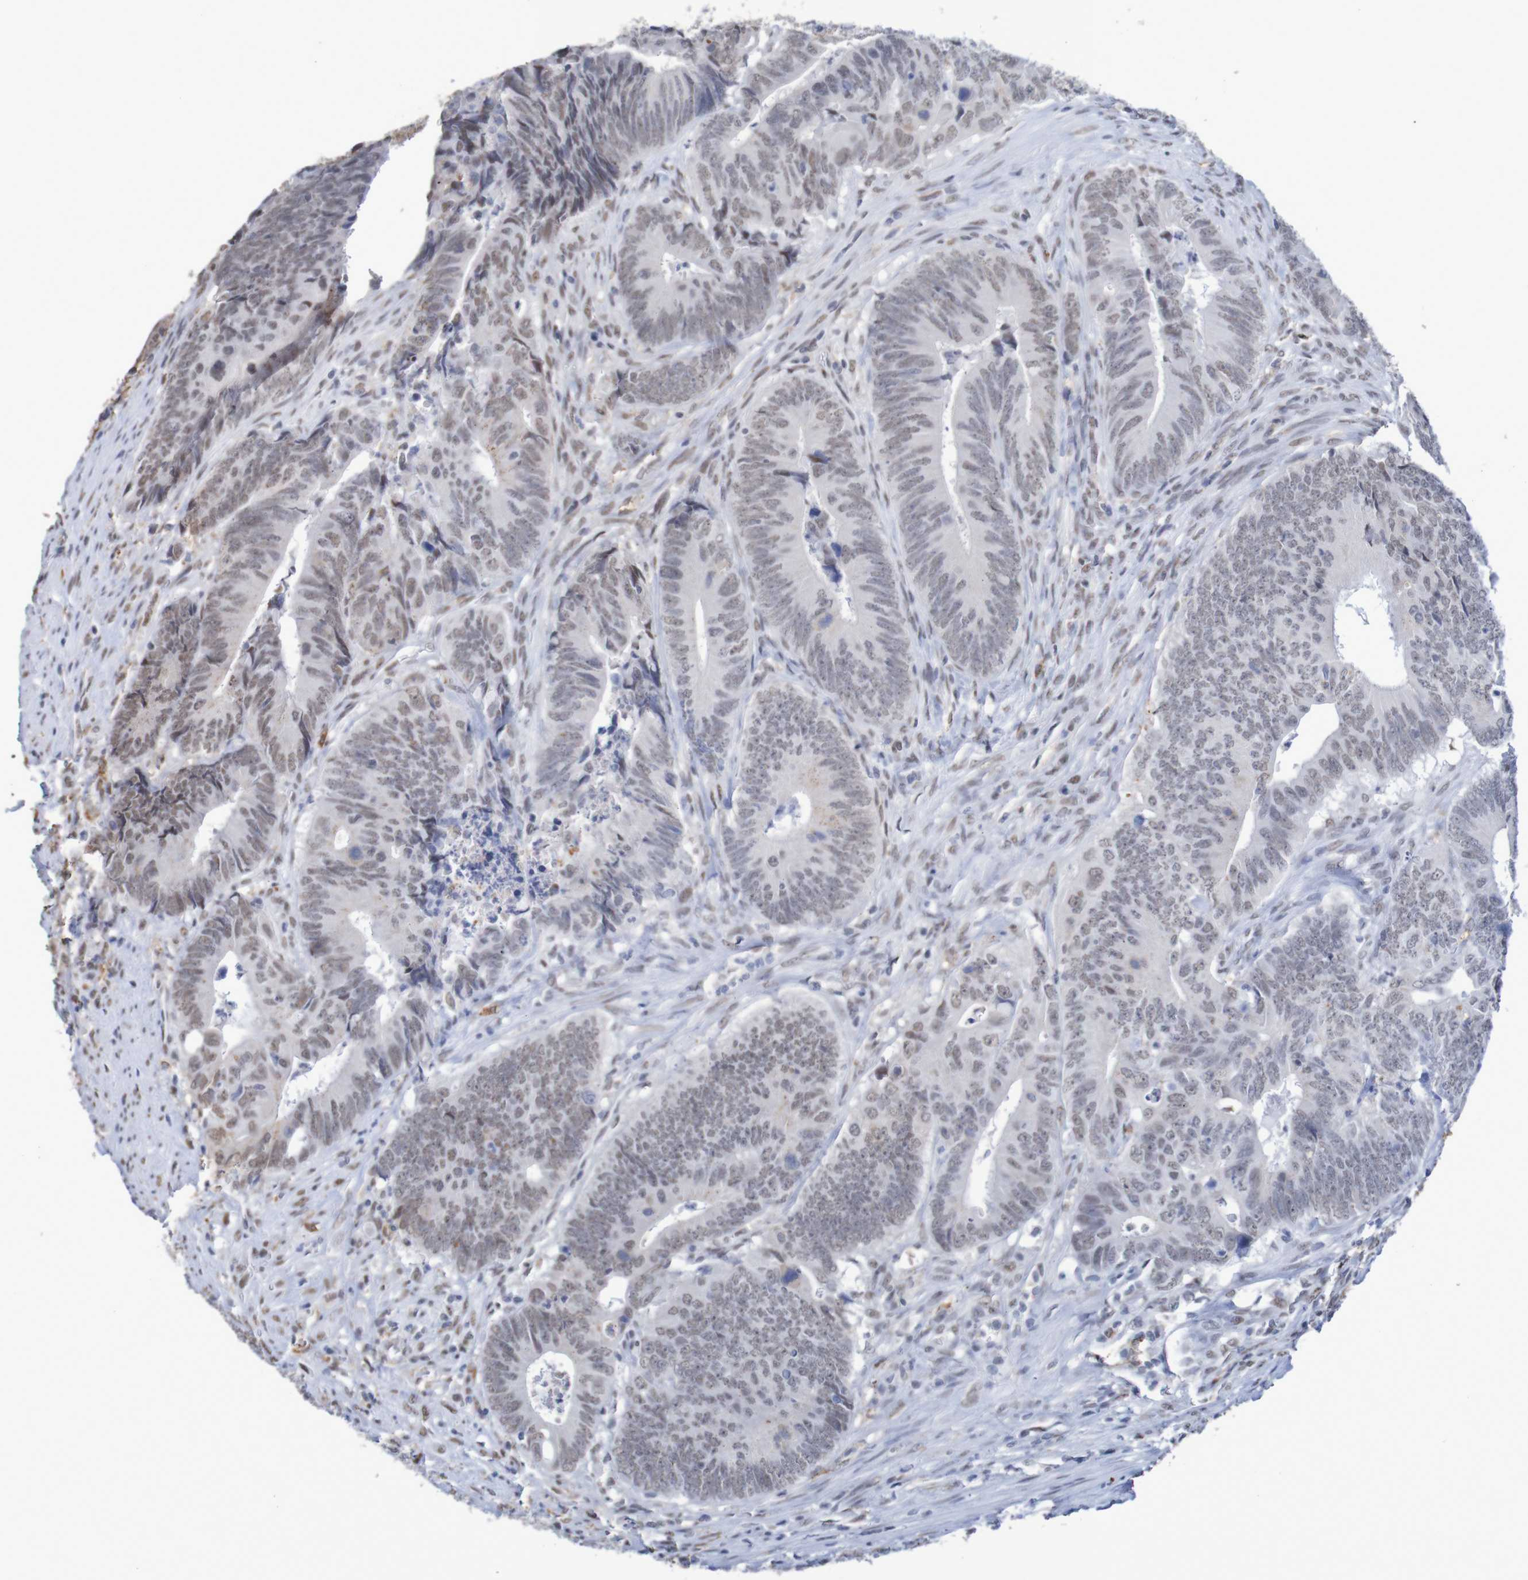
{"staining": {"intensity": "weak", "quantity": ">75%", "location": "nuclear"}, "tissue": "colorectal cancer", "cell_type": "Tumor cells", "image_type": "cancer", "snomed": [{"axis": "morphology", "description": "Normal tissue, NOS"}, {"axis": "morphology", "description": "Adenocarcinoma, NOS"}, {"axis": "topography", "description": "Colon"}], "caption": "Human colorectal cancer (adenocarcinoma) stained for a protein (brown) exhibits weak nuclear positive expression in approximately >75% of tumor cells.", "gene": "MRTFB", "patient": {"sex": "male", "age": 56}}